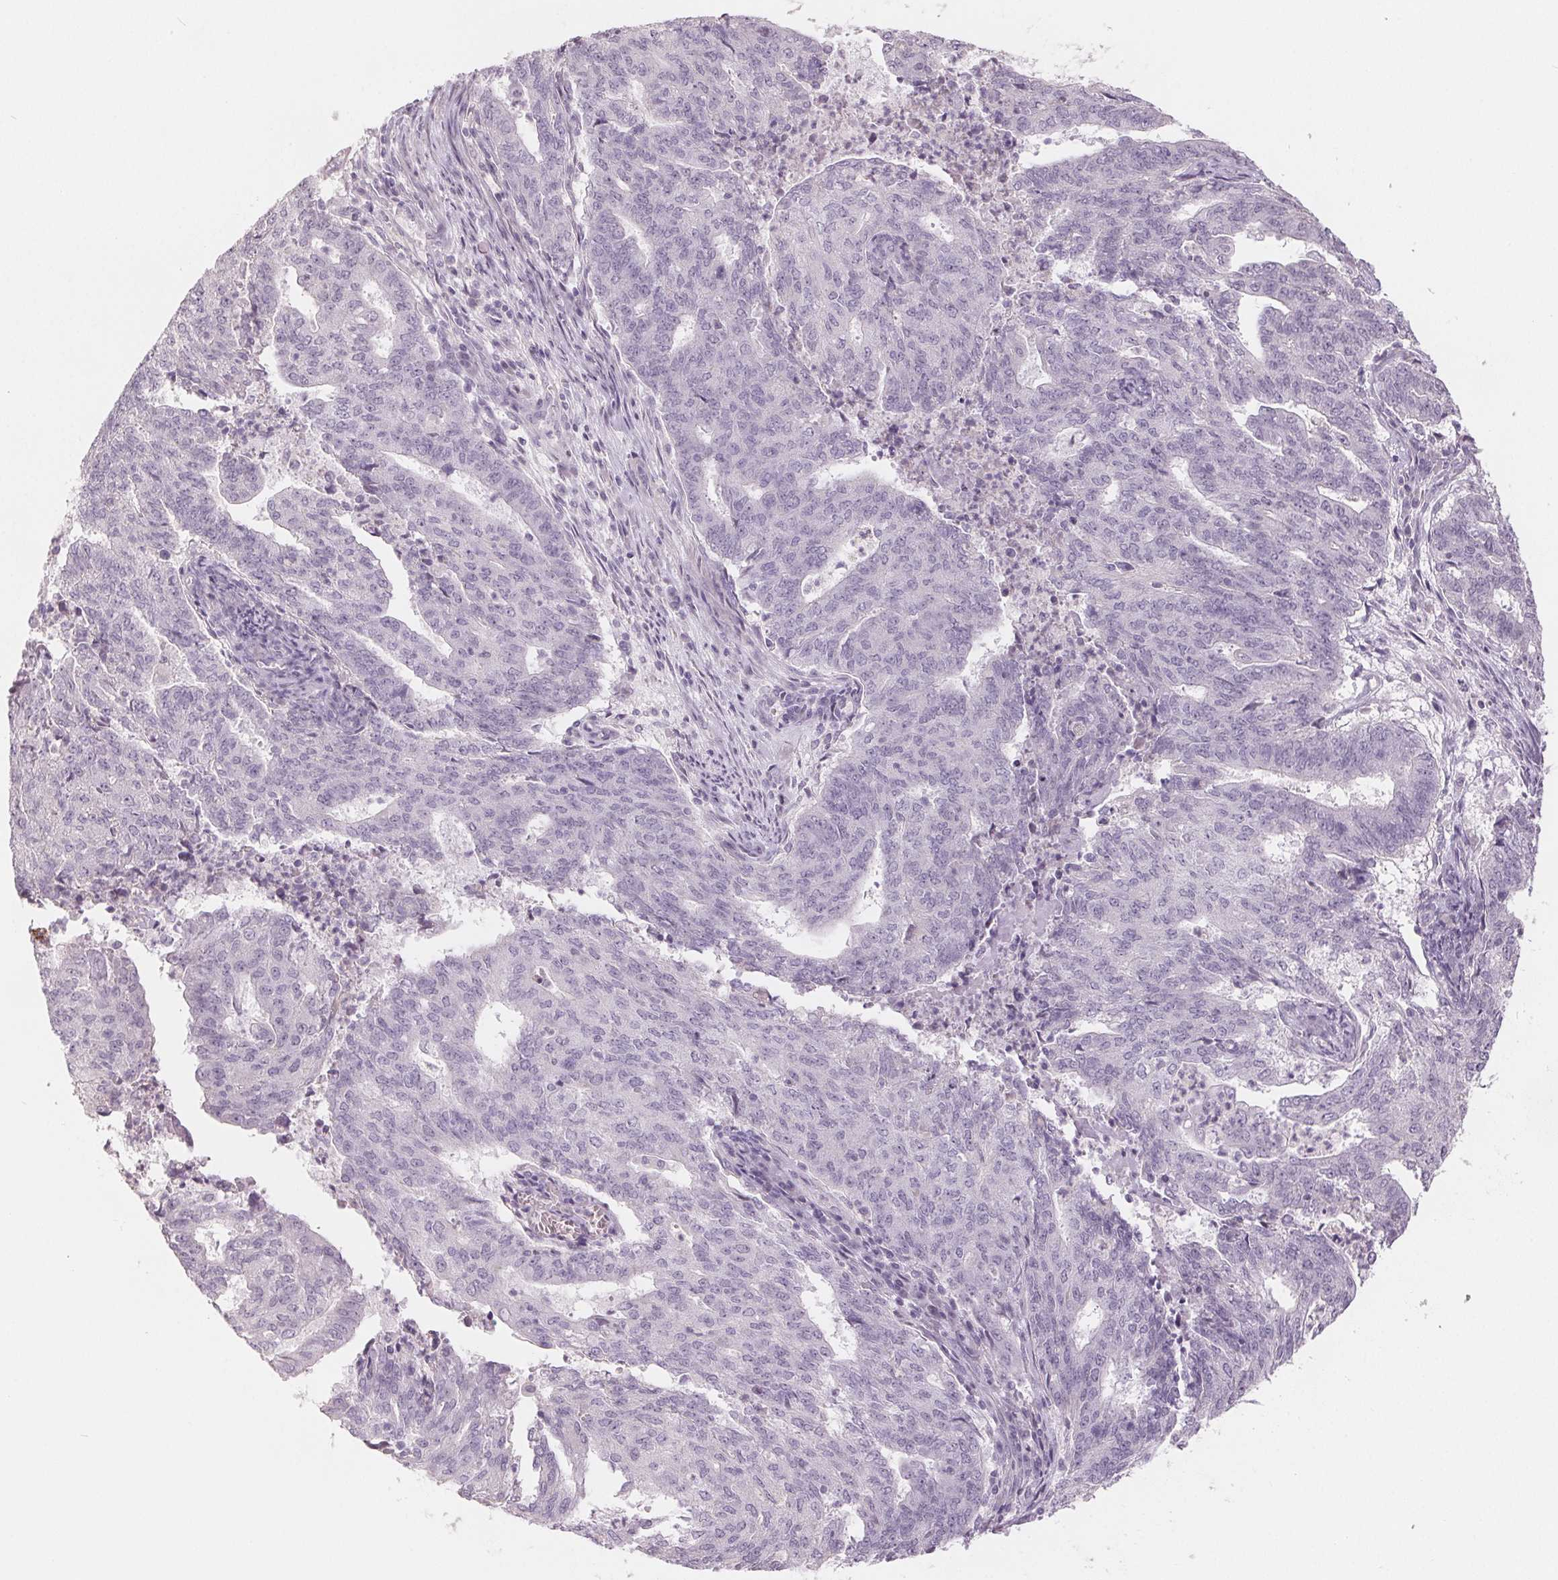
{"staining": {"intensity": "negative", "quantity": "none", "location": "none"}, "tissue": "endometrial cancer", "cell_type": "Tumor cells", "image_type": "cancer", "snomed": [{"axis": "morphology", "description": "Adenocarcinoma, NOS"}, {"axis": "topography", "description": "Endometrium"}], "caption": "Protein analysis of adenocarcinoma (endometrial) reveals no significant expression in tumor cells.", "gene": "ZBBX", "patient": {"sex": "female", "age": 82}}